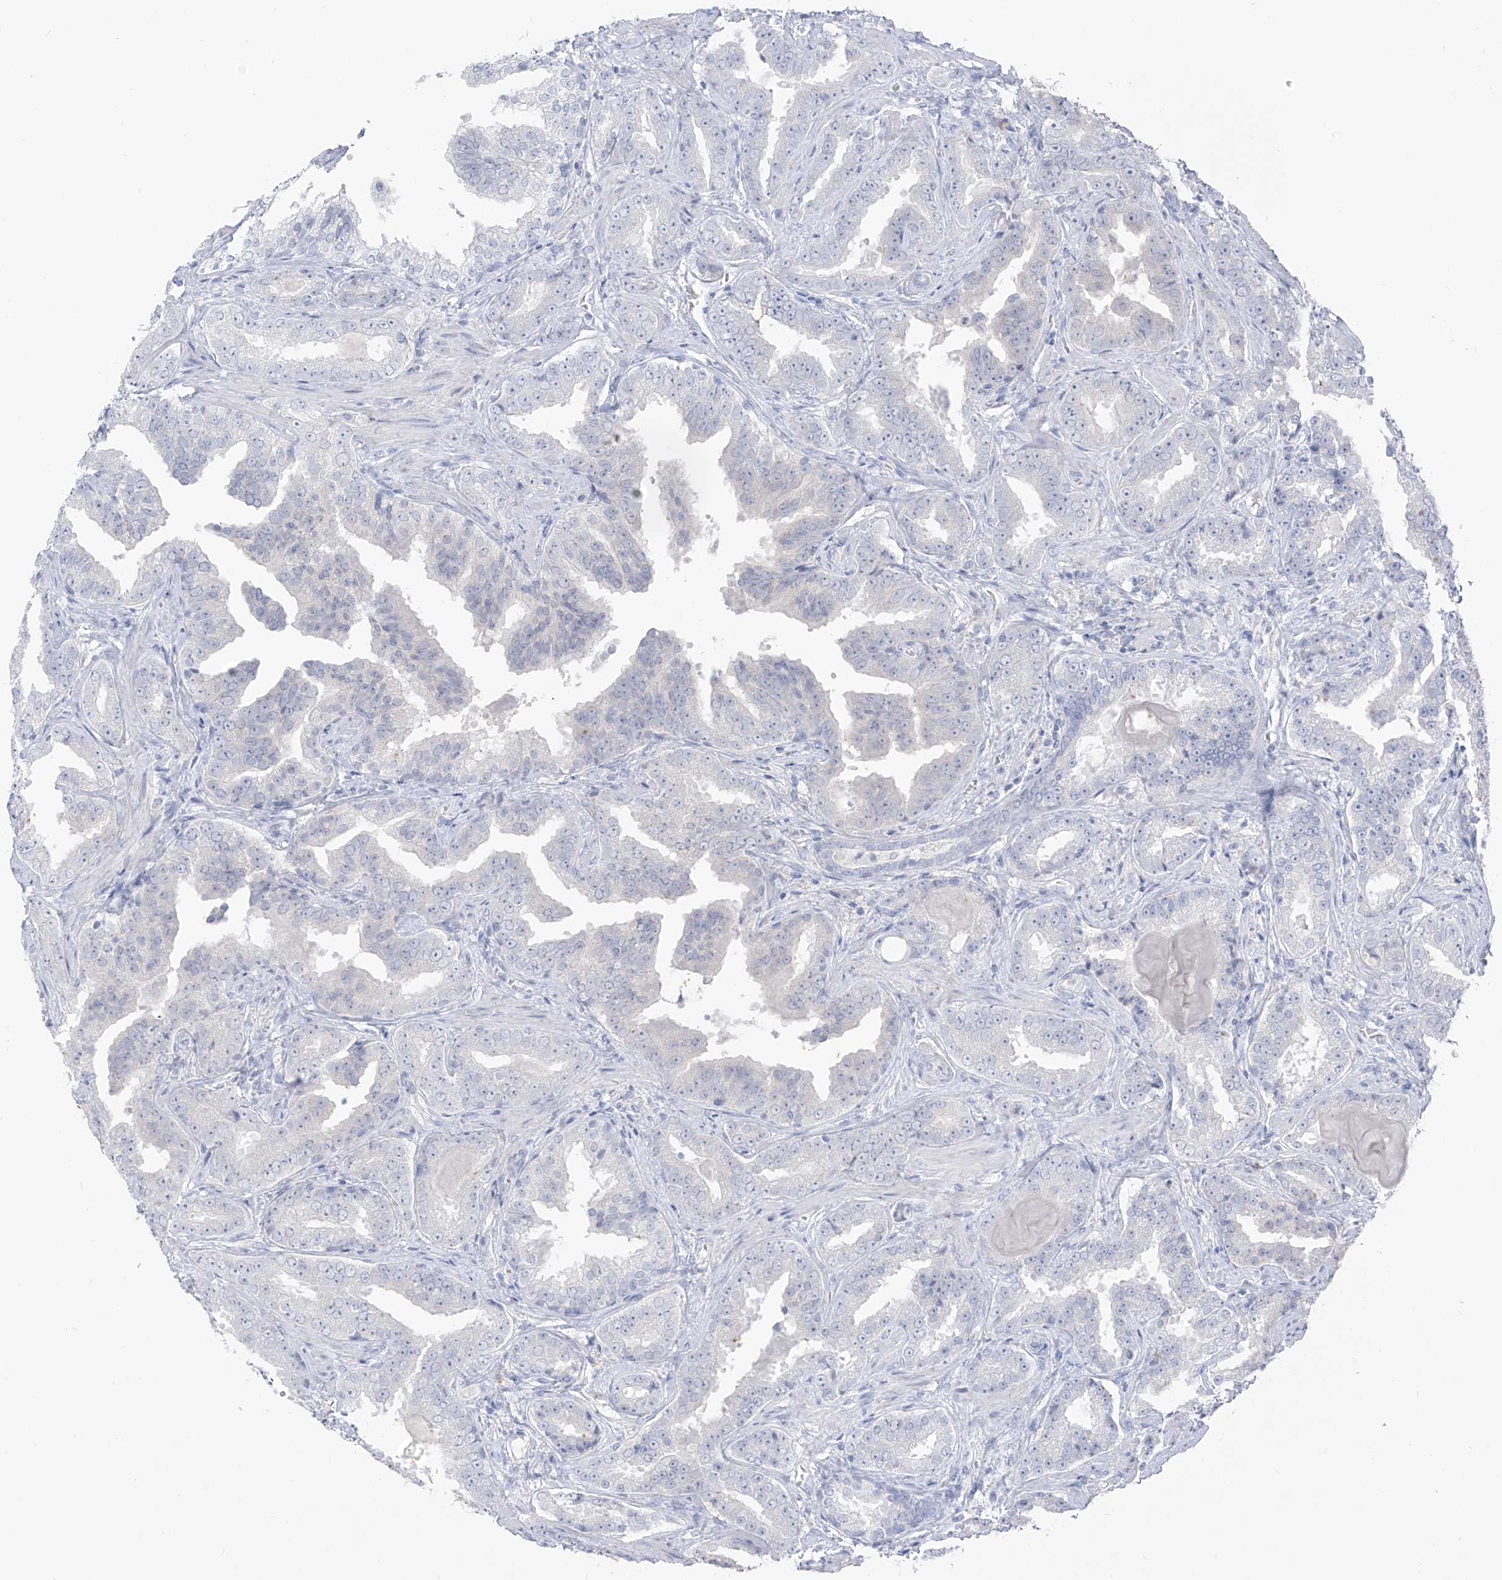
{"staining": {"intensity": "negative", "quantity": "none", "location": "none"}, "tissue": "prostate cancer", "cell_type": "Tumor cells", "image_type": "cancer", "snomed": [{"axis": "morphology", "description": "Adenocarcinoma, Low grade"}, {"axis": "topography", "description": "Prostate"}], "caption": "Immunohistochemical staining of prostate low-grade adenocarcinoma exhibits no significant expression in tumor cells. (IHC, brightfield microscopy, high magnification).", "gene": "CX3CR1", "patient": {"sex": "male", "age": 60}}